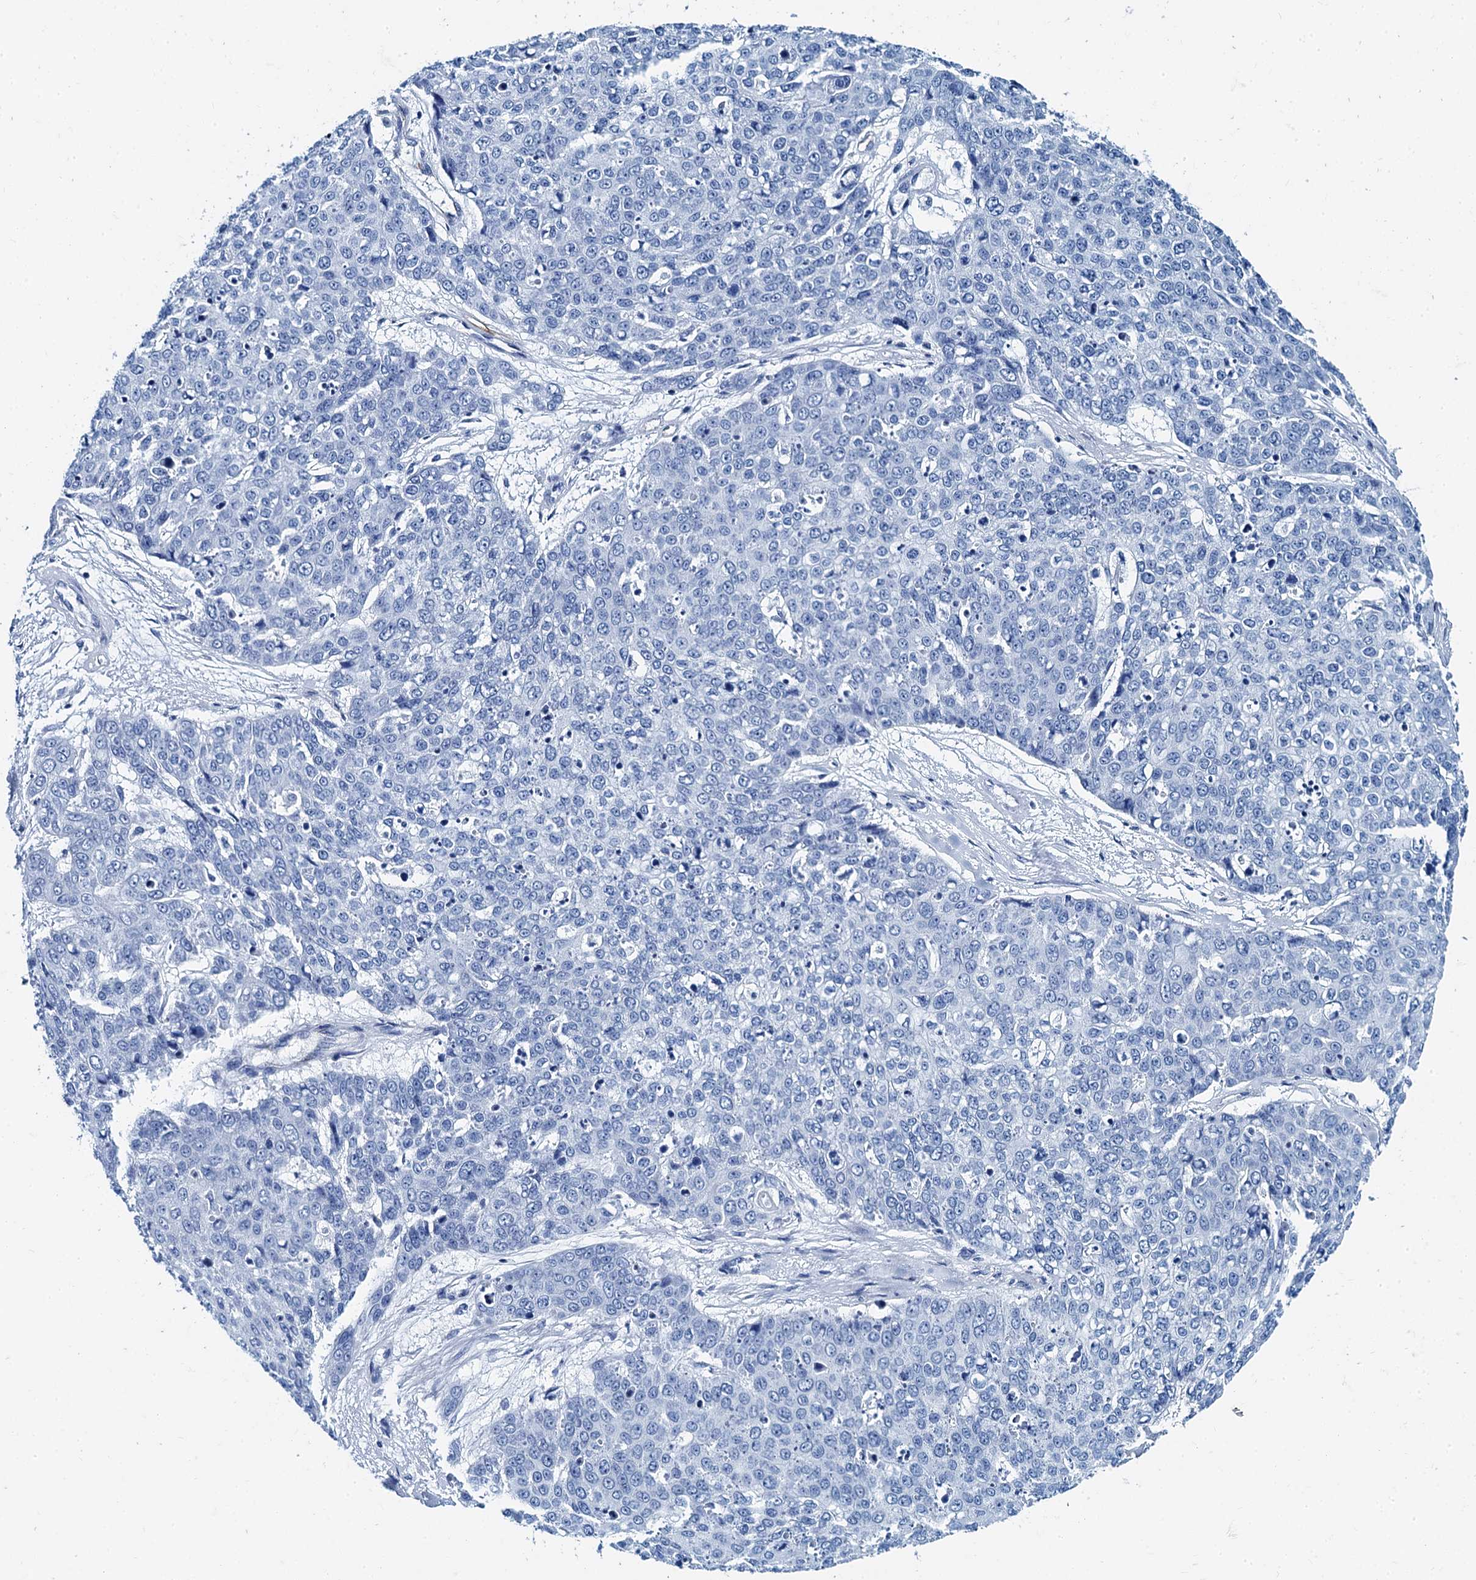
{"staining": {"intensity": "negative", "quantity": "none", "location": "none"}, "tissue": "skin cancer", "cell_type": "Tumor cells", "image_type": "cancer", "snomed": [{"axis": "morphology", "description": "Squamous cell carcinoma, NOS"}, {"axis": "topography", "description": "Skin"}], "caption": "An immunohistochemistry photomicrograph of skin squamous cell carcinoma is shown. There is no staining in tumor cells of skin squamous cell carcinoma. (DAB immunohistochemistry (IHC), high magnification).", "gene": "CAVIN2", "patient": {"sex": "male", "age": 71}}